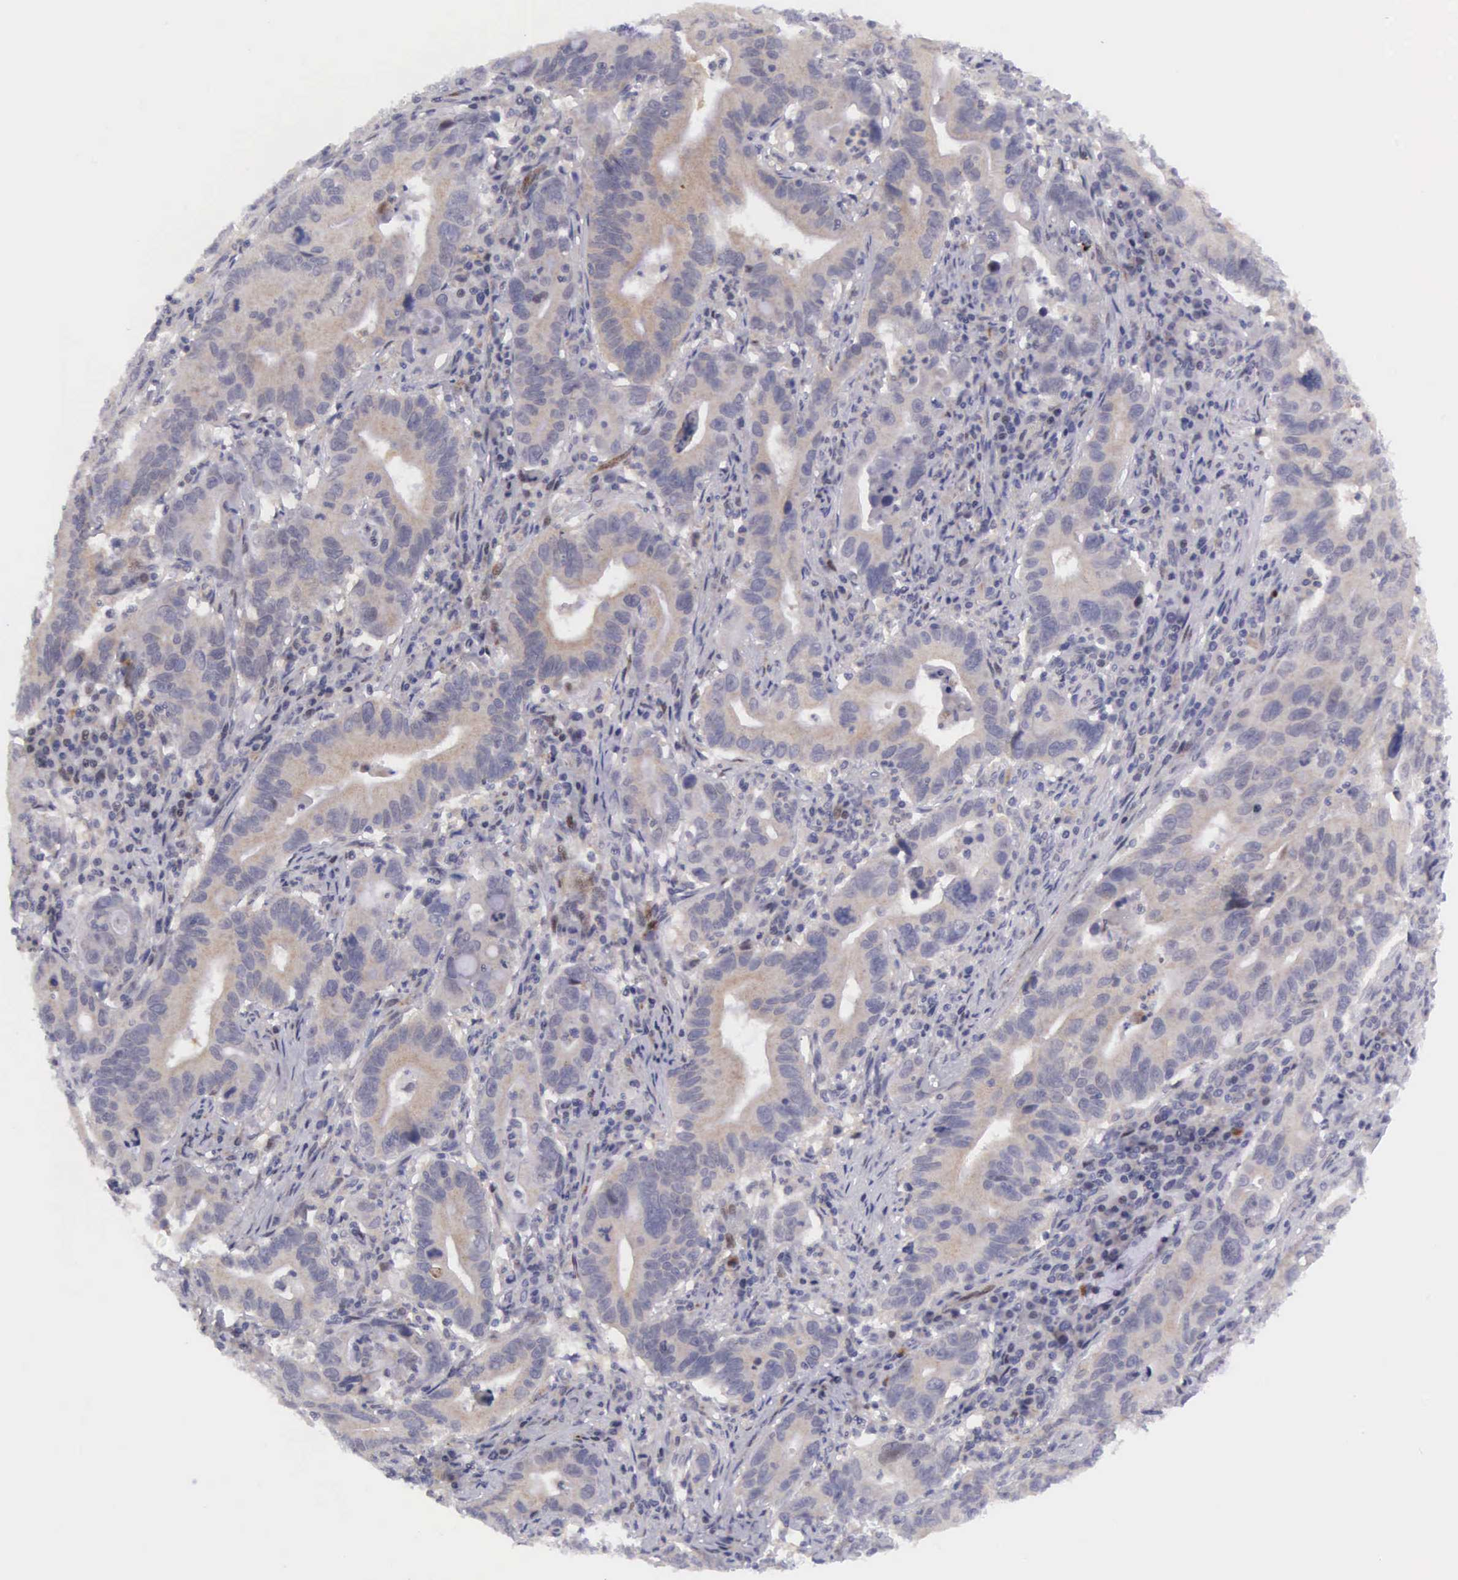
{"staining": {"intensity": "weak", "quantity": "25%-75%", "location": "cytoplasmic/membranous"}, "tissue": "stomach cancer", "cell_type": "Tumor cells", "image_type": "cancer", "snomed": [{"axis": "morphology", "description": "Adenocarcinoma, NOS"}, {"axis": "topography", "description": "Stomach, upper"}], "caption": "IHC histopathology image of human stomach cancer (adenocarcinoma) stained for a protein (brown), which demonstrates low levels of weak cytoplasmic/membranous expression in about 25%-75% of tumor cells.", "gene": "EMID1", "patient": {"sex": "male", "age": 63}}